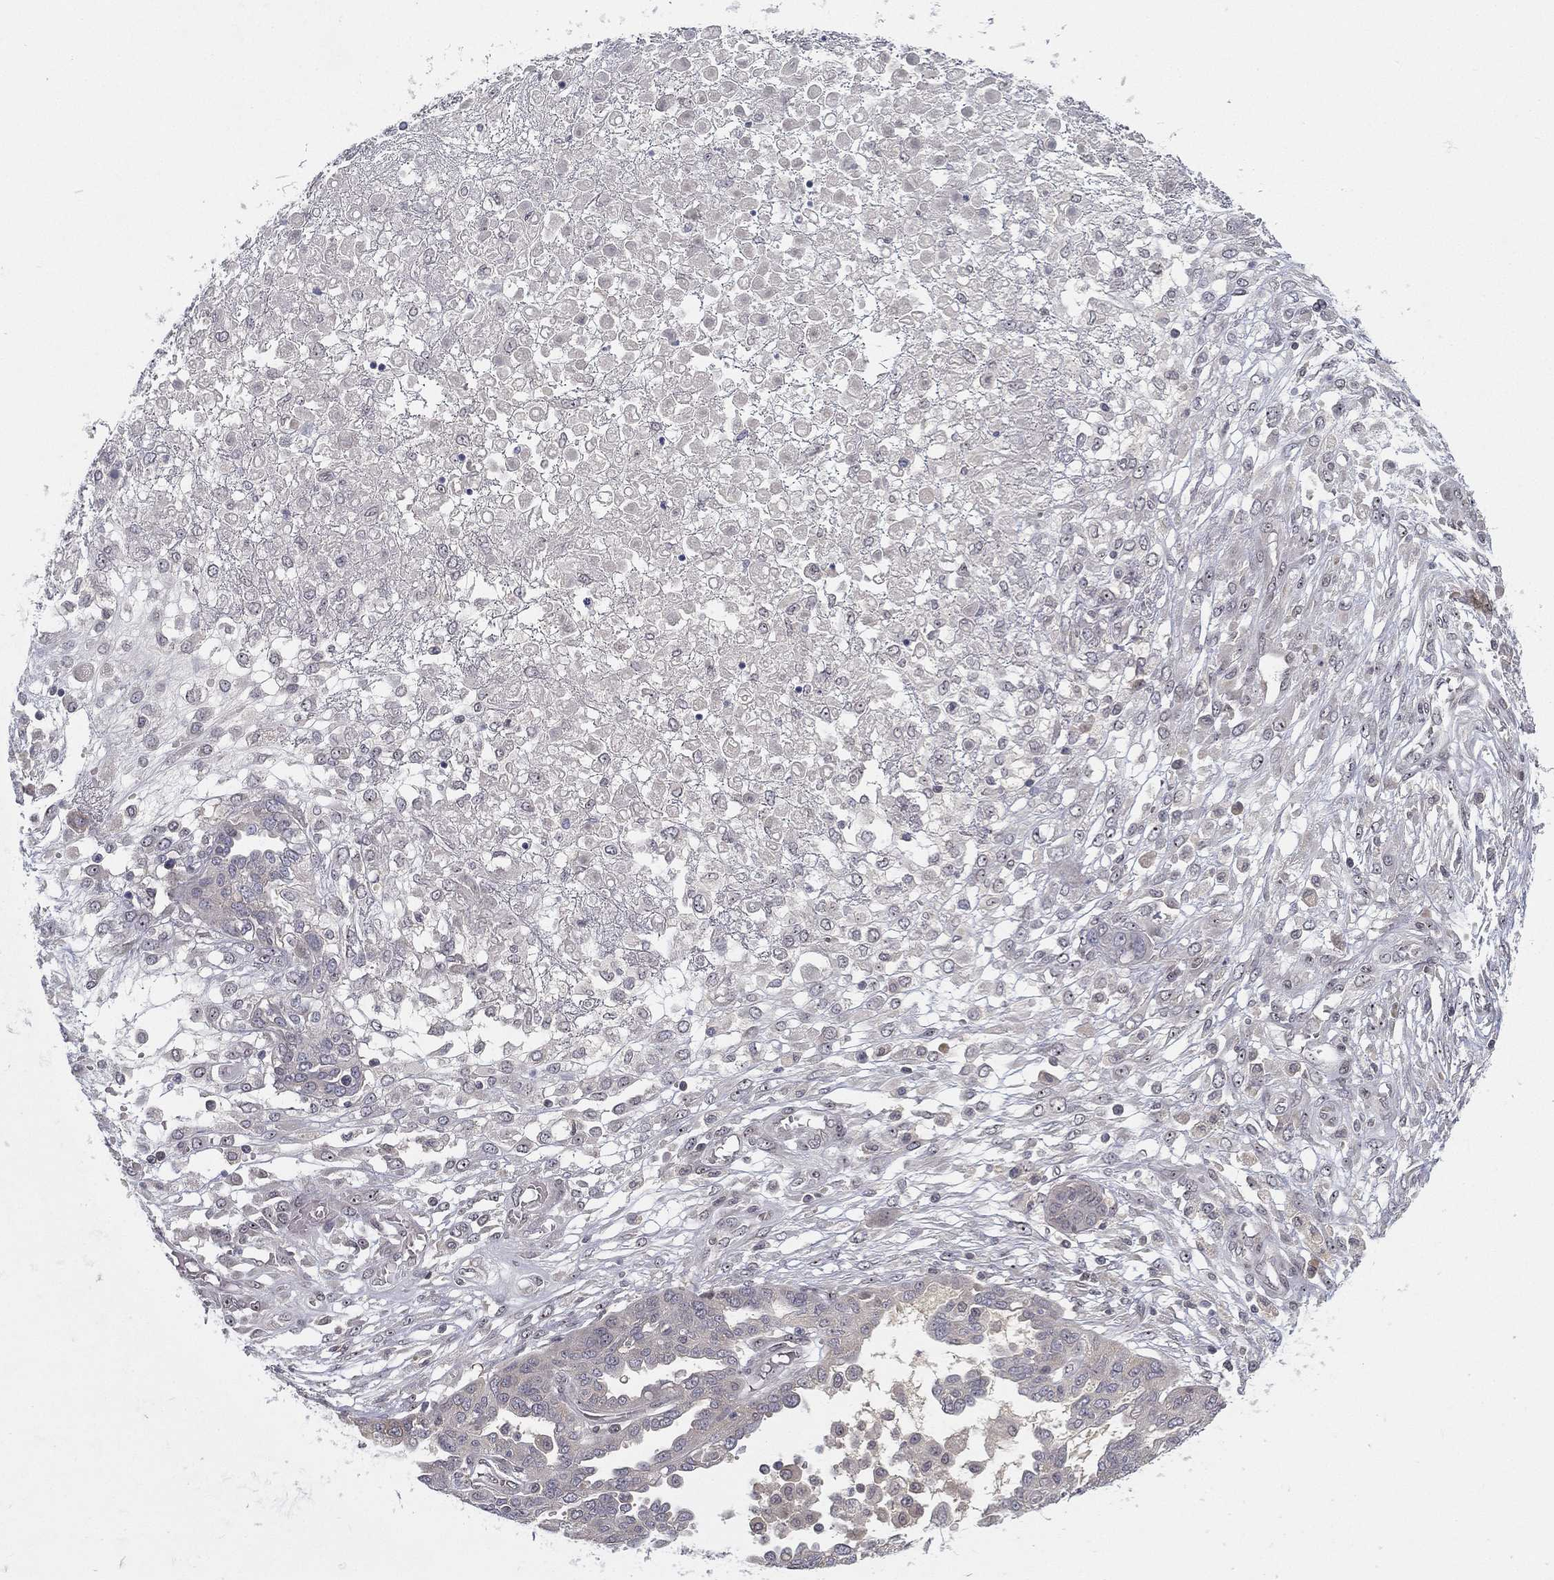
{"staining": {"intensity": "negative", "quantity": "none", "location": "none"}, "tissue": "ovarian cancer", "cell_type": "Tumor cells", "image_type": "cancer", "snomed": [{"axis": "morphology", "description": "Cystadenocarcinoma, serous, NOS"}, {"axis": "topography", "description": "Ovary"}], "caption": "Image shows no protein positivity in tumor cells of ovarian cancer (serous cystadenocarcinoma) tissue.", "gene": "MS4A8", "patient": {"sex": "female", "age": 67}}